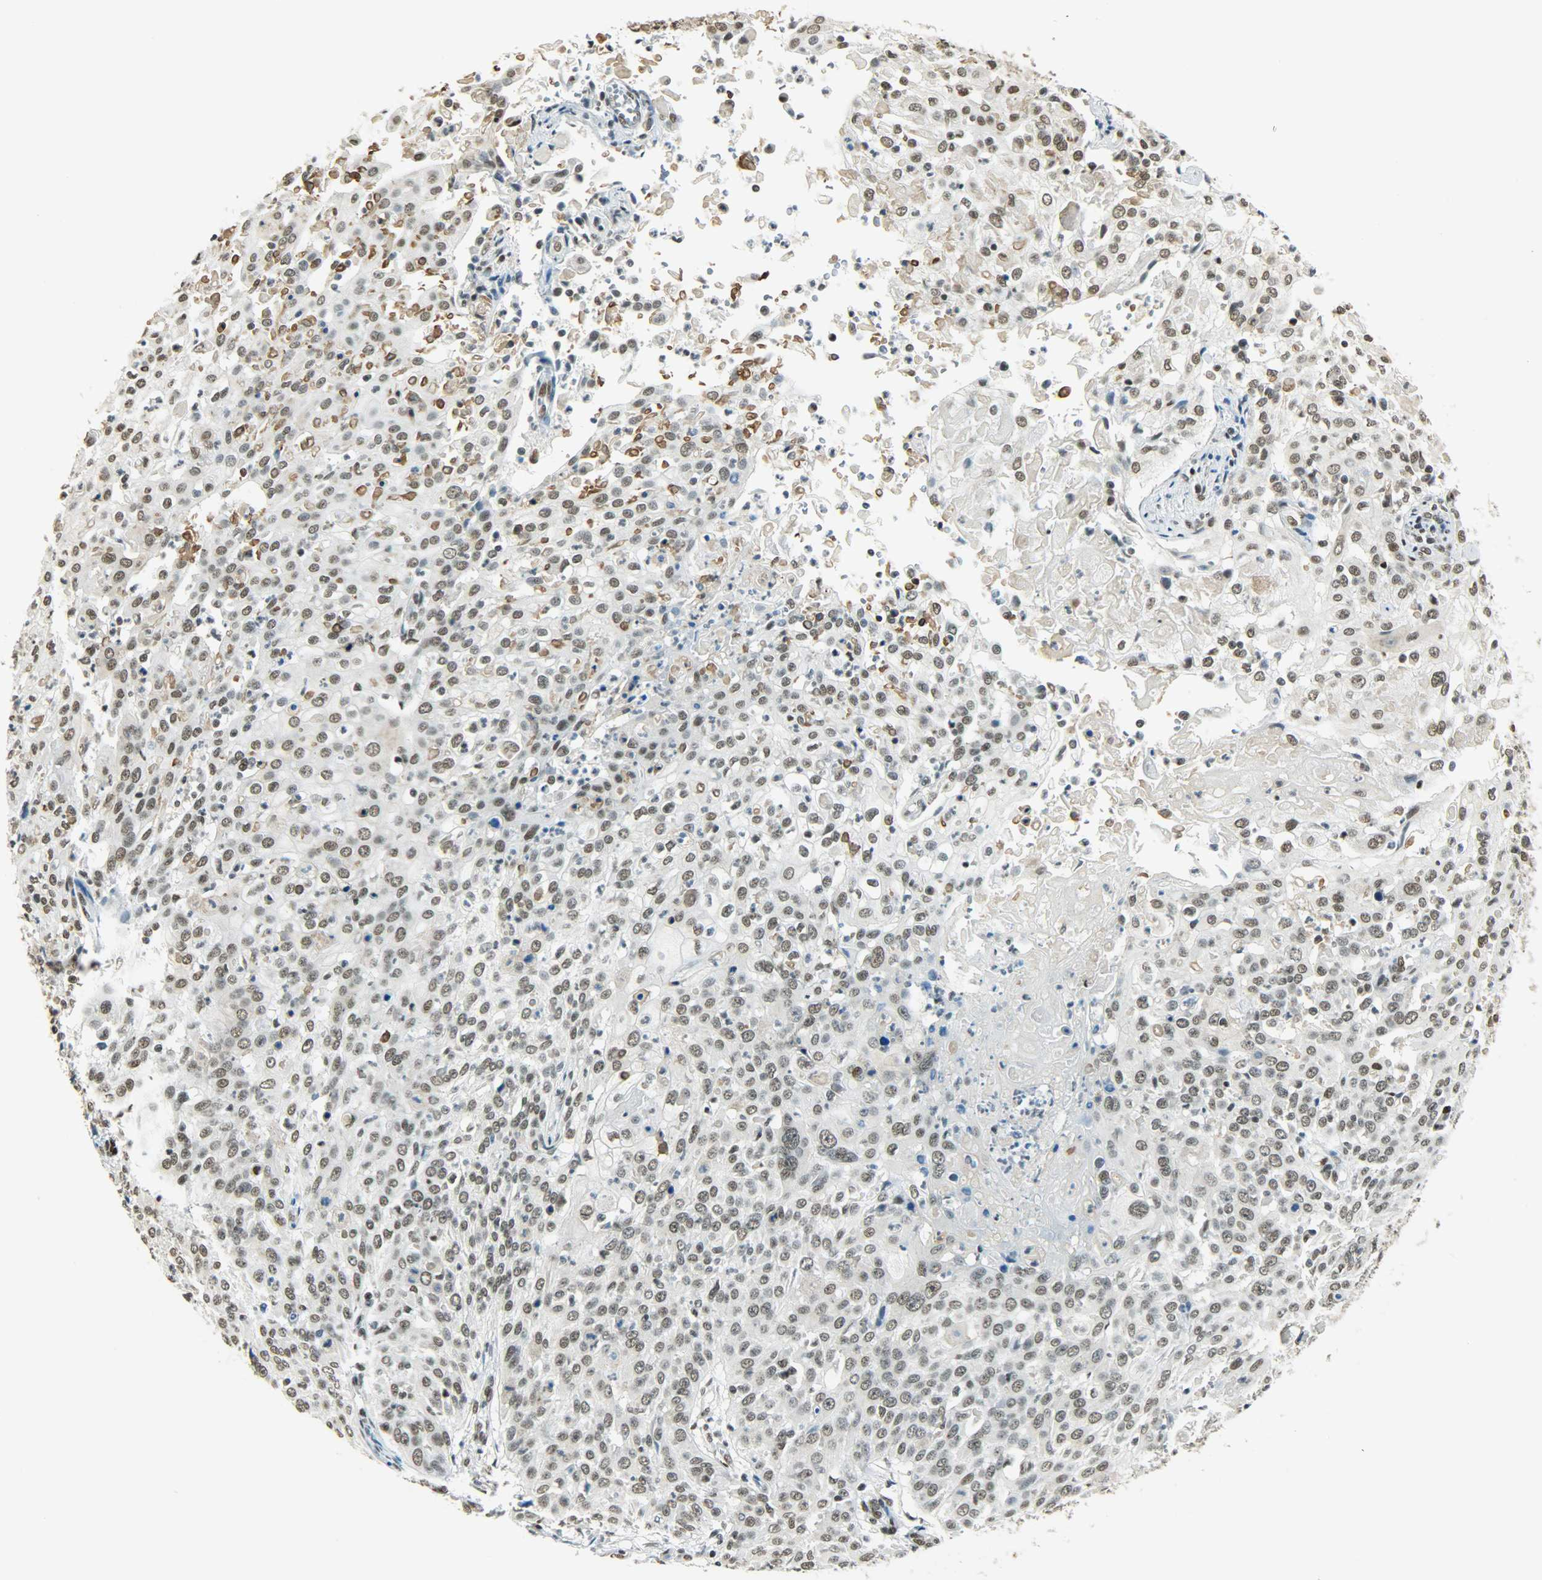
{"staining": {"intensity": "moderate", "quantity": ">75%", "location": "nuclear"}, "tissue": "cervical cancer", "cell_type": "Tumor cells", "image_type": "cancer", "snomed": [{"axis": "morphology", "description": "Squamous cell carcinoma, NOS"}, {"axis": "topography", "description": "Cervix"}], "caption": "IHC of human cervical cancer reveals medium levels of moderate nuclear expression in about >75% of tumor cells.", "gene": "MYEF2", "patient": {"sex": "female", "age": 39}}